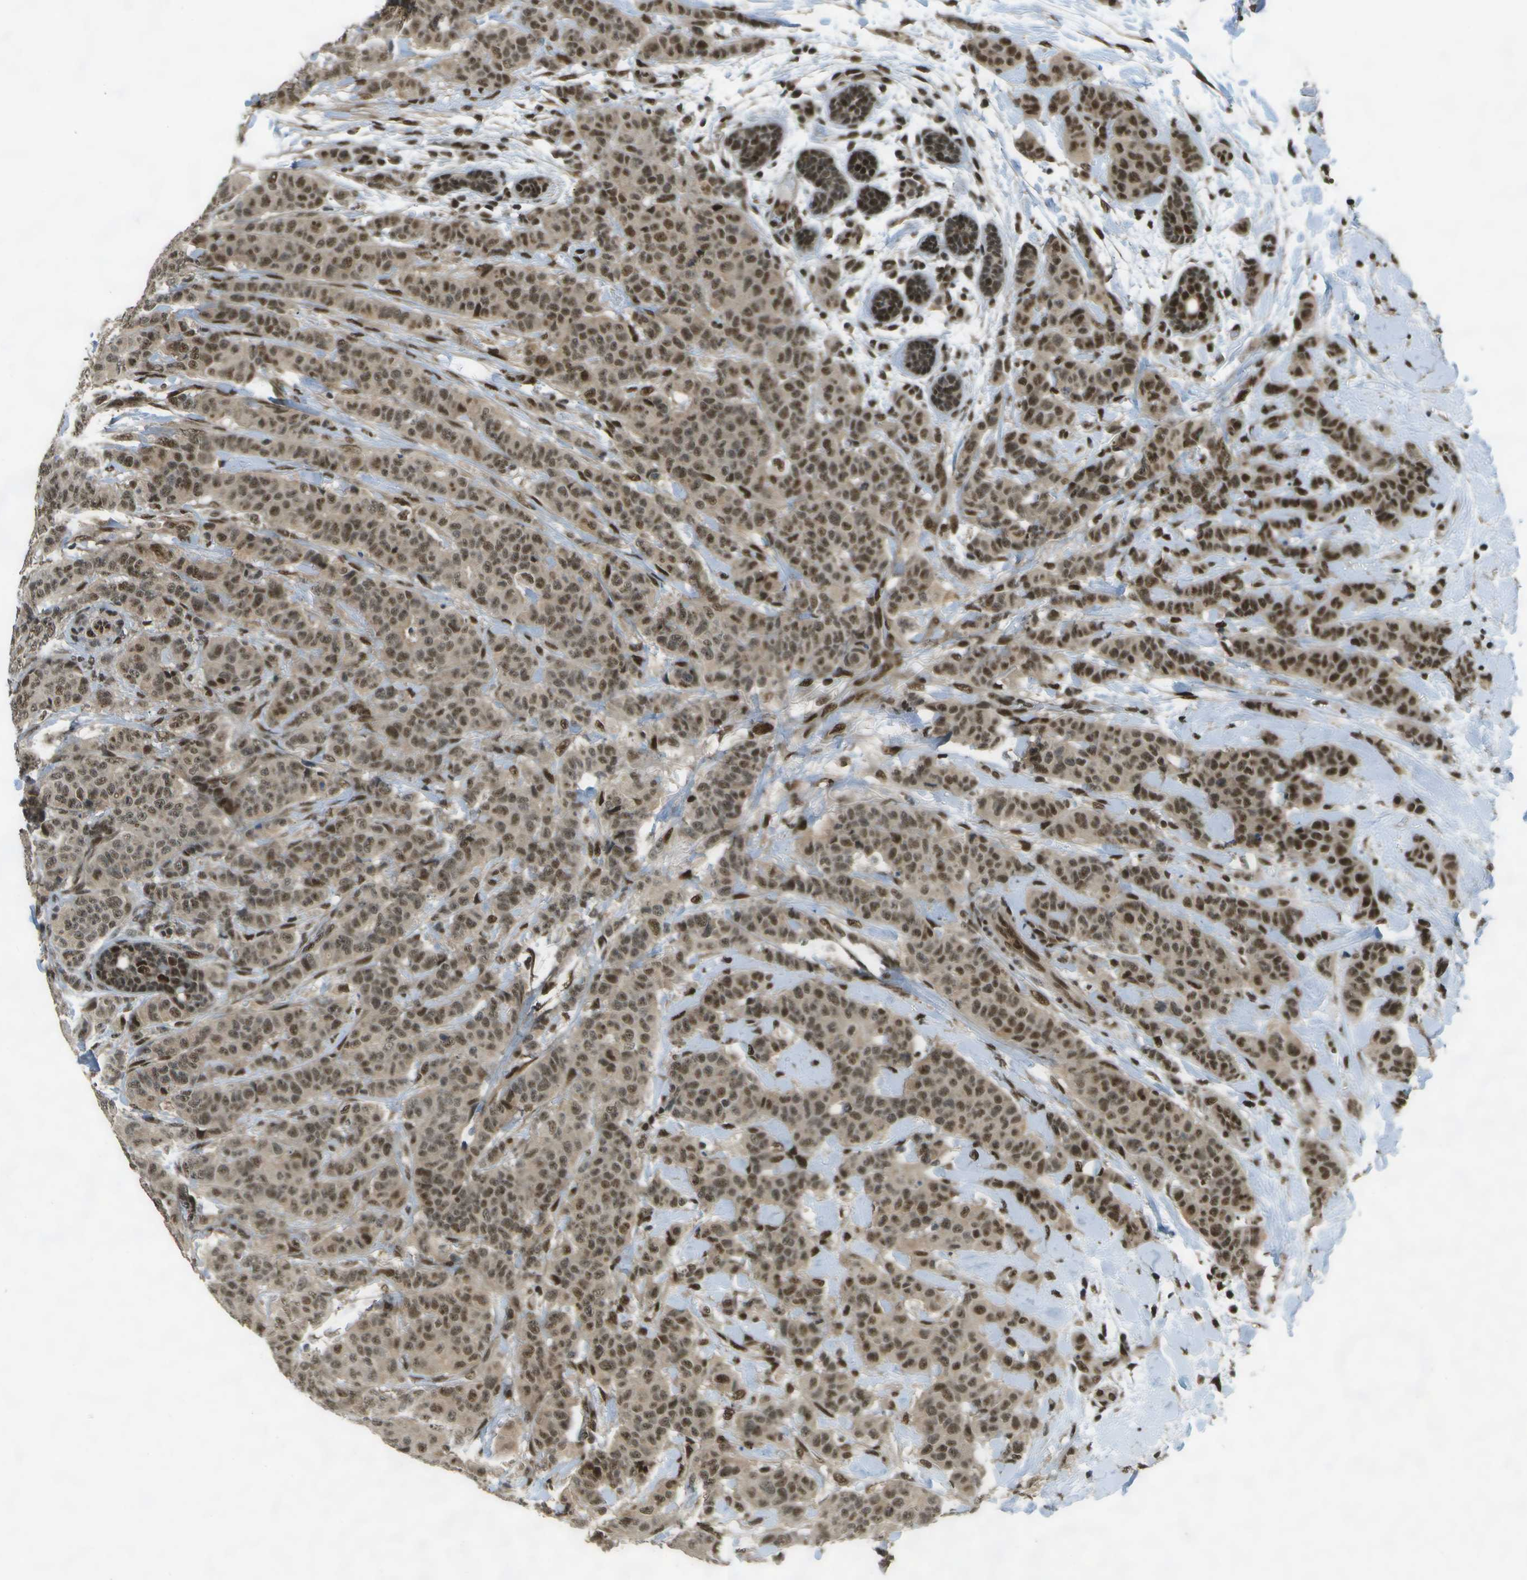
{"staining": {"intensity": "moderate", "quantity": ">75%", "location": "cytoplasmic/membranous,nuclear"}, "tissue": "breast cancer", "cell_type": "Tumor cells", "image_type": "cancer", "snomed": [{"axis": "morphology", "description": "Normal tissue, NOS"}, {"axis": "morphology", "description": "Duct carcinoma"}, {"axis": "topography", "description": "Breast"}], "caption": "Protein staining by immunohistochemistry (IHC) exhibits moderate cytoplasmic/membranous and nuclear positivity in about >75% of tumor cells in breast invasive ductal carcinoma. (Brightfield microscopy of DAB IHC at high magnification).", "gene": "GANC", "patient": {"sex": "female", "age": 40}}